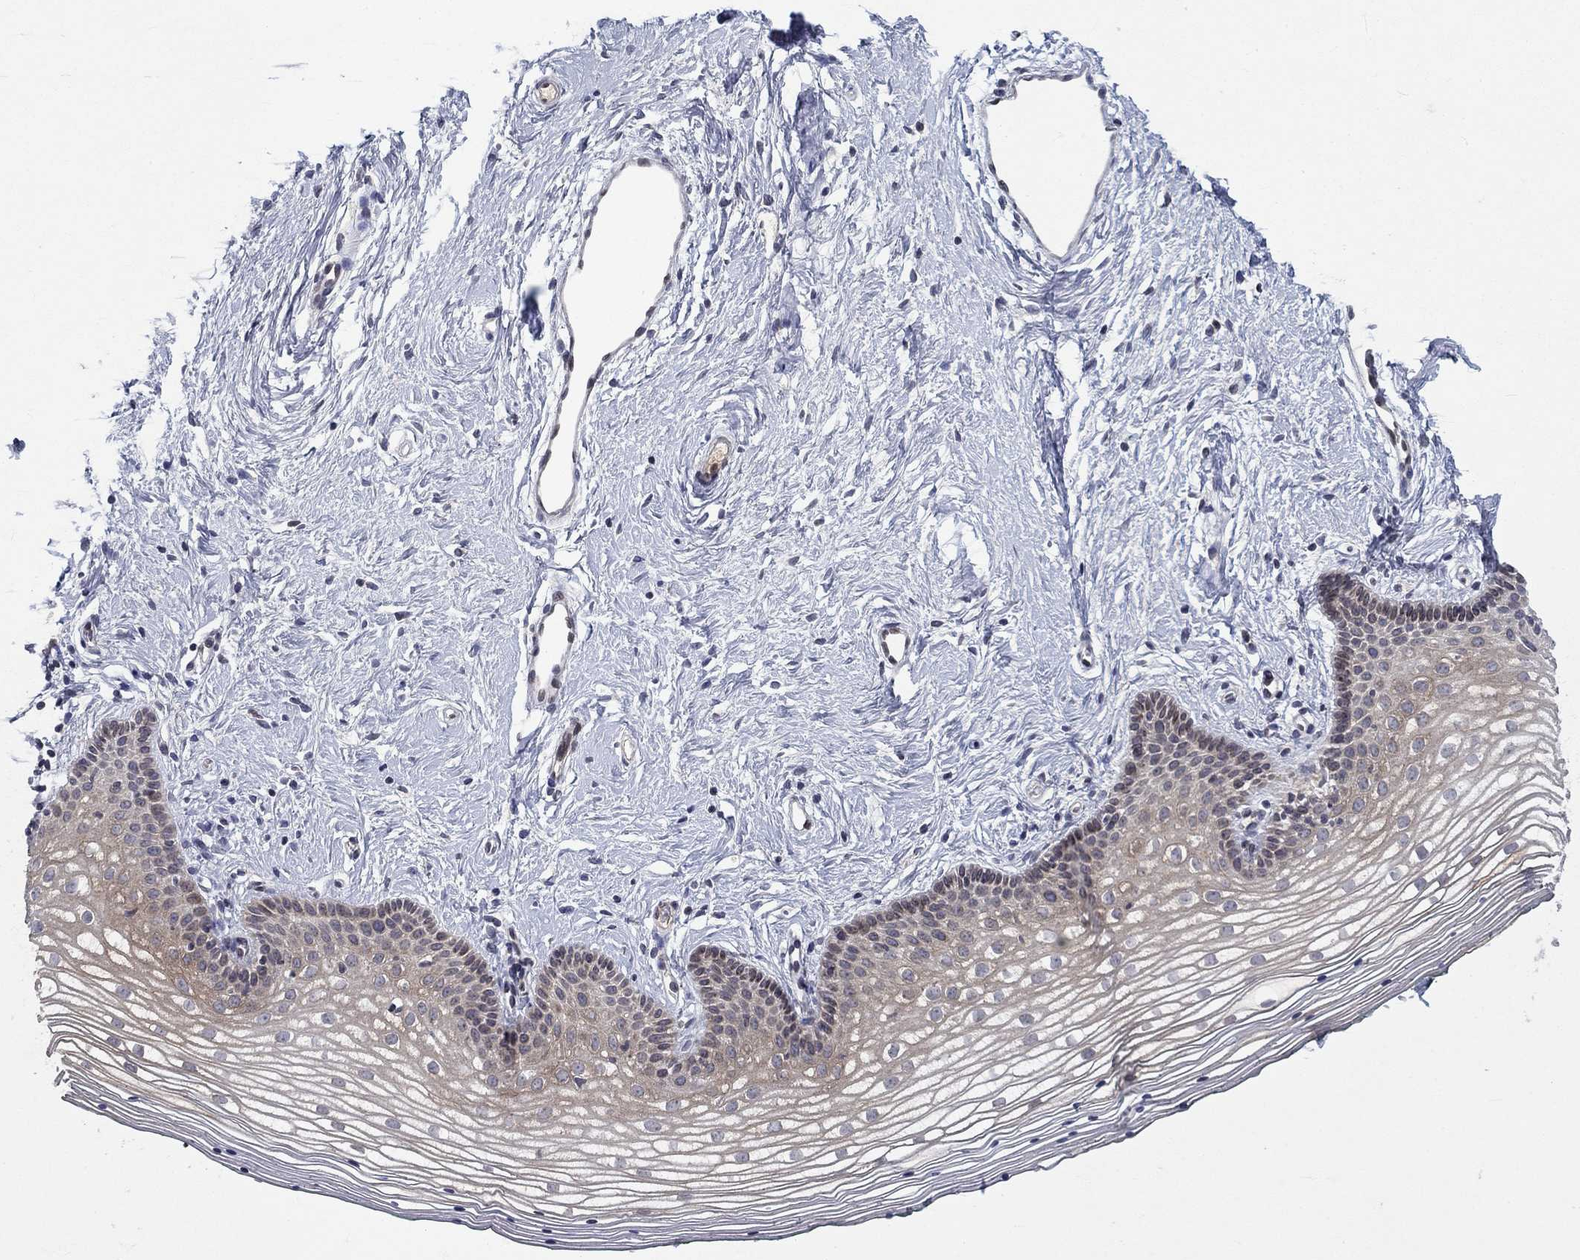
{"staining": {"intensity": "weak", "quantity": "<25%", "location": "cytoplasmic/membranous"}, "tissue": "vagina", "cell_type": "Squamous epithelial cells", "image_type": "normal", "snomed": [{"axis": "morphology", "description": "Normal tissue, NOS"}, {"axis": "topography", "description": "Vagina"}], "caption": "Immunohistochemistry histopathology image of normal vagina: vagina stained with DAB shows no significant protein positivity in squamous epithelial cells. The staining was performed using DAB (3,3'-diaminobenzidine) to visualize the protein expression in brown, while the nuclei were stained in blue with hematoxylin (Magnification: 20x).", "gene": "CETN3", "patient": {"sex": "female", "age": 36}}